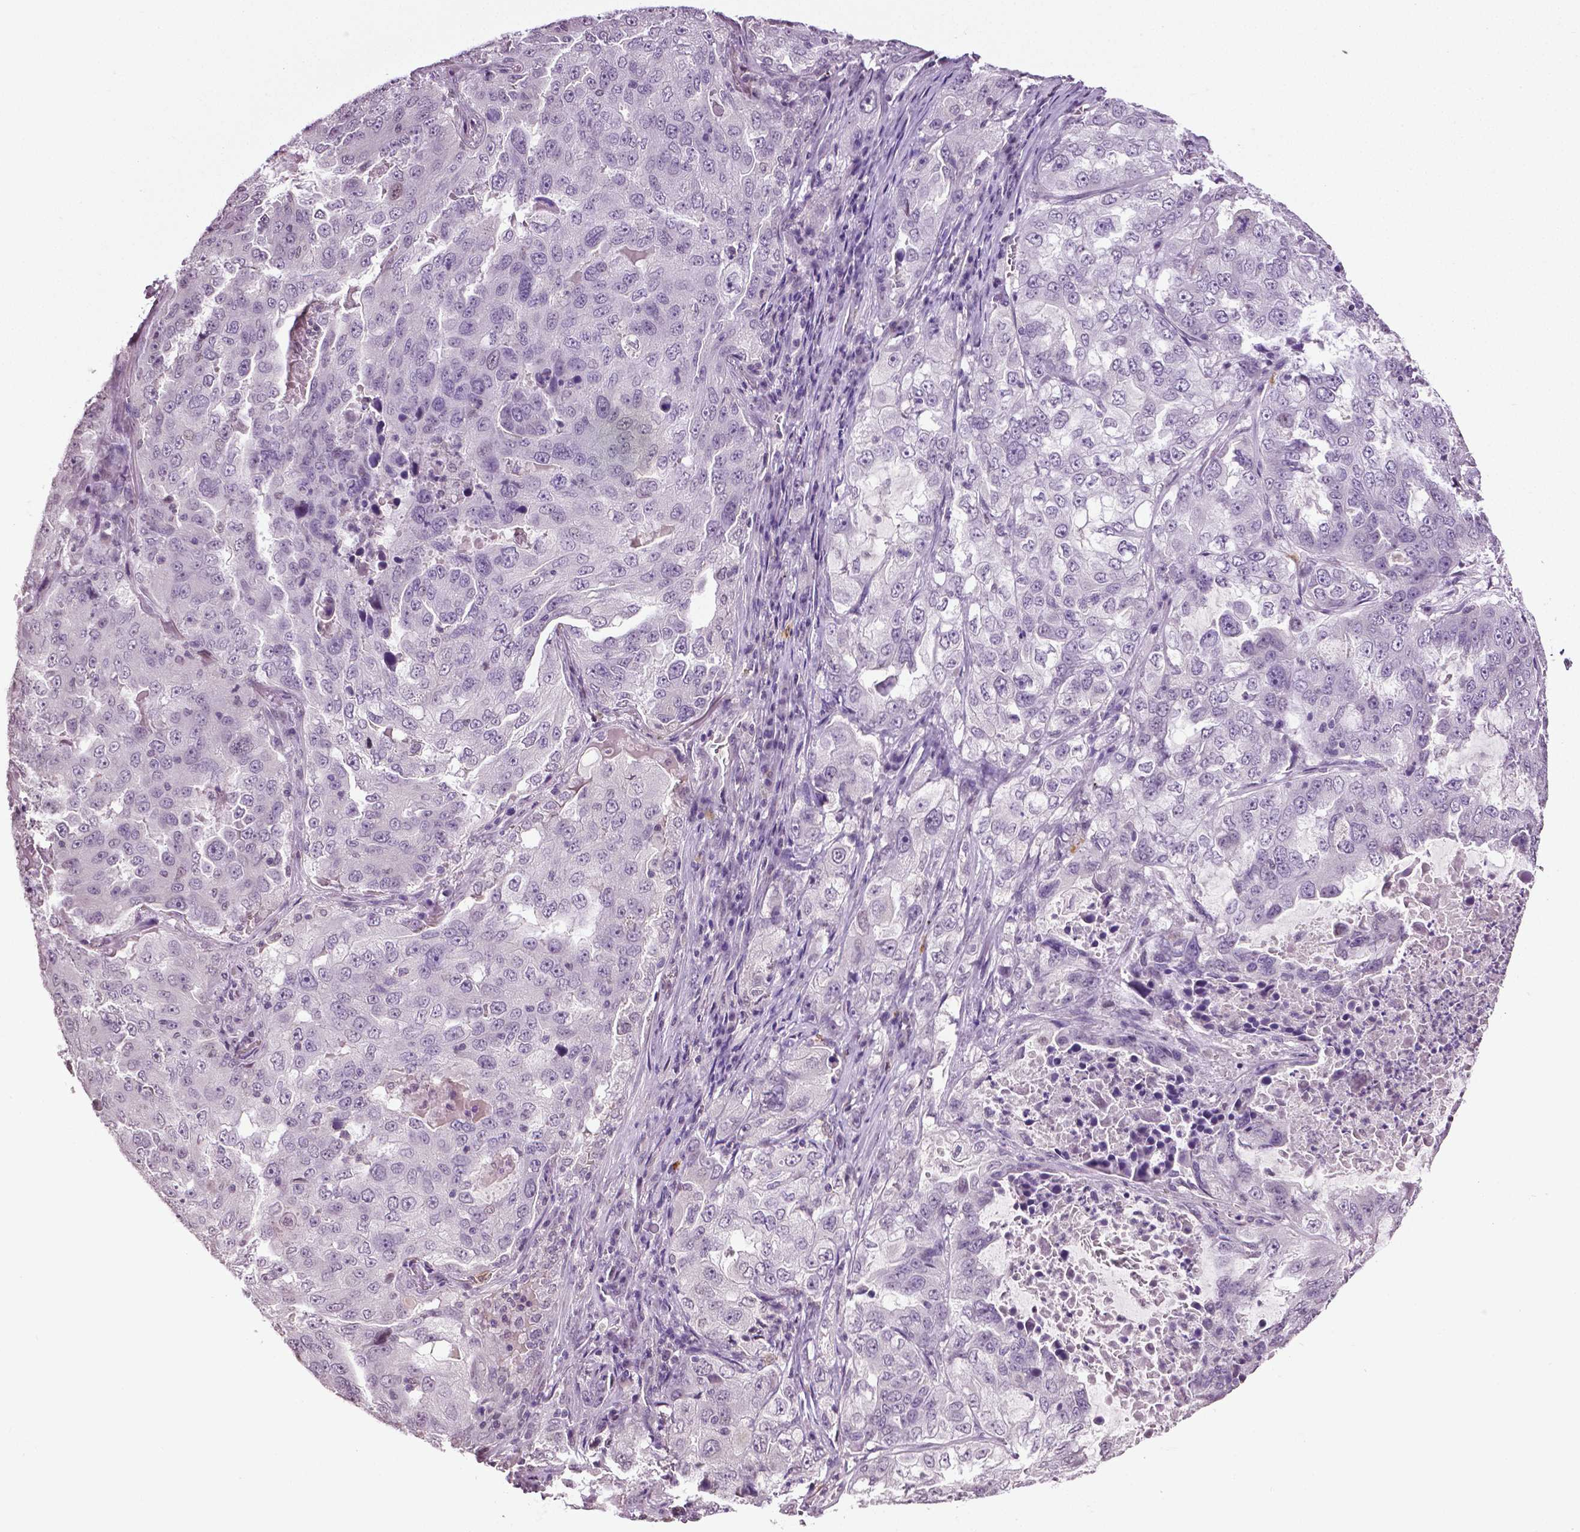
{"staining": {"intensity": "negative", "quantity": "none", "location": "none"}, "tissue": "lung cancer", "cell_type": "Tumor cells", "image_type": "cancer", "snomed": [{"axis": "morphology", "description": "Adenocarcinoma, NOS"}, {"axis": "topography", "description": "Lung"}], "caption": "The histopathology image demonstrates no staining of tumor cells in lung adenocarcinoma.", "gene": "DLX5", "patient": {"sex": "female", "age": 61}}